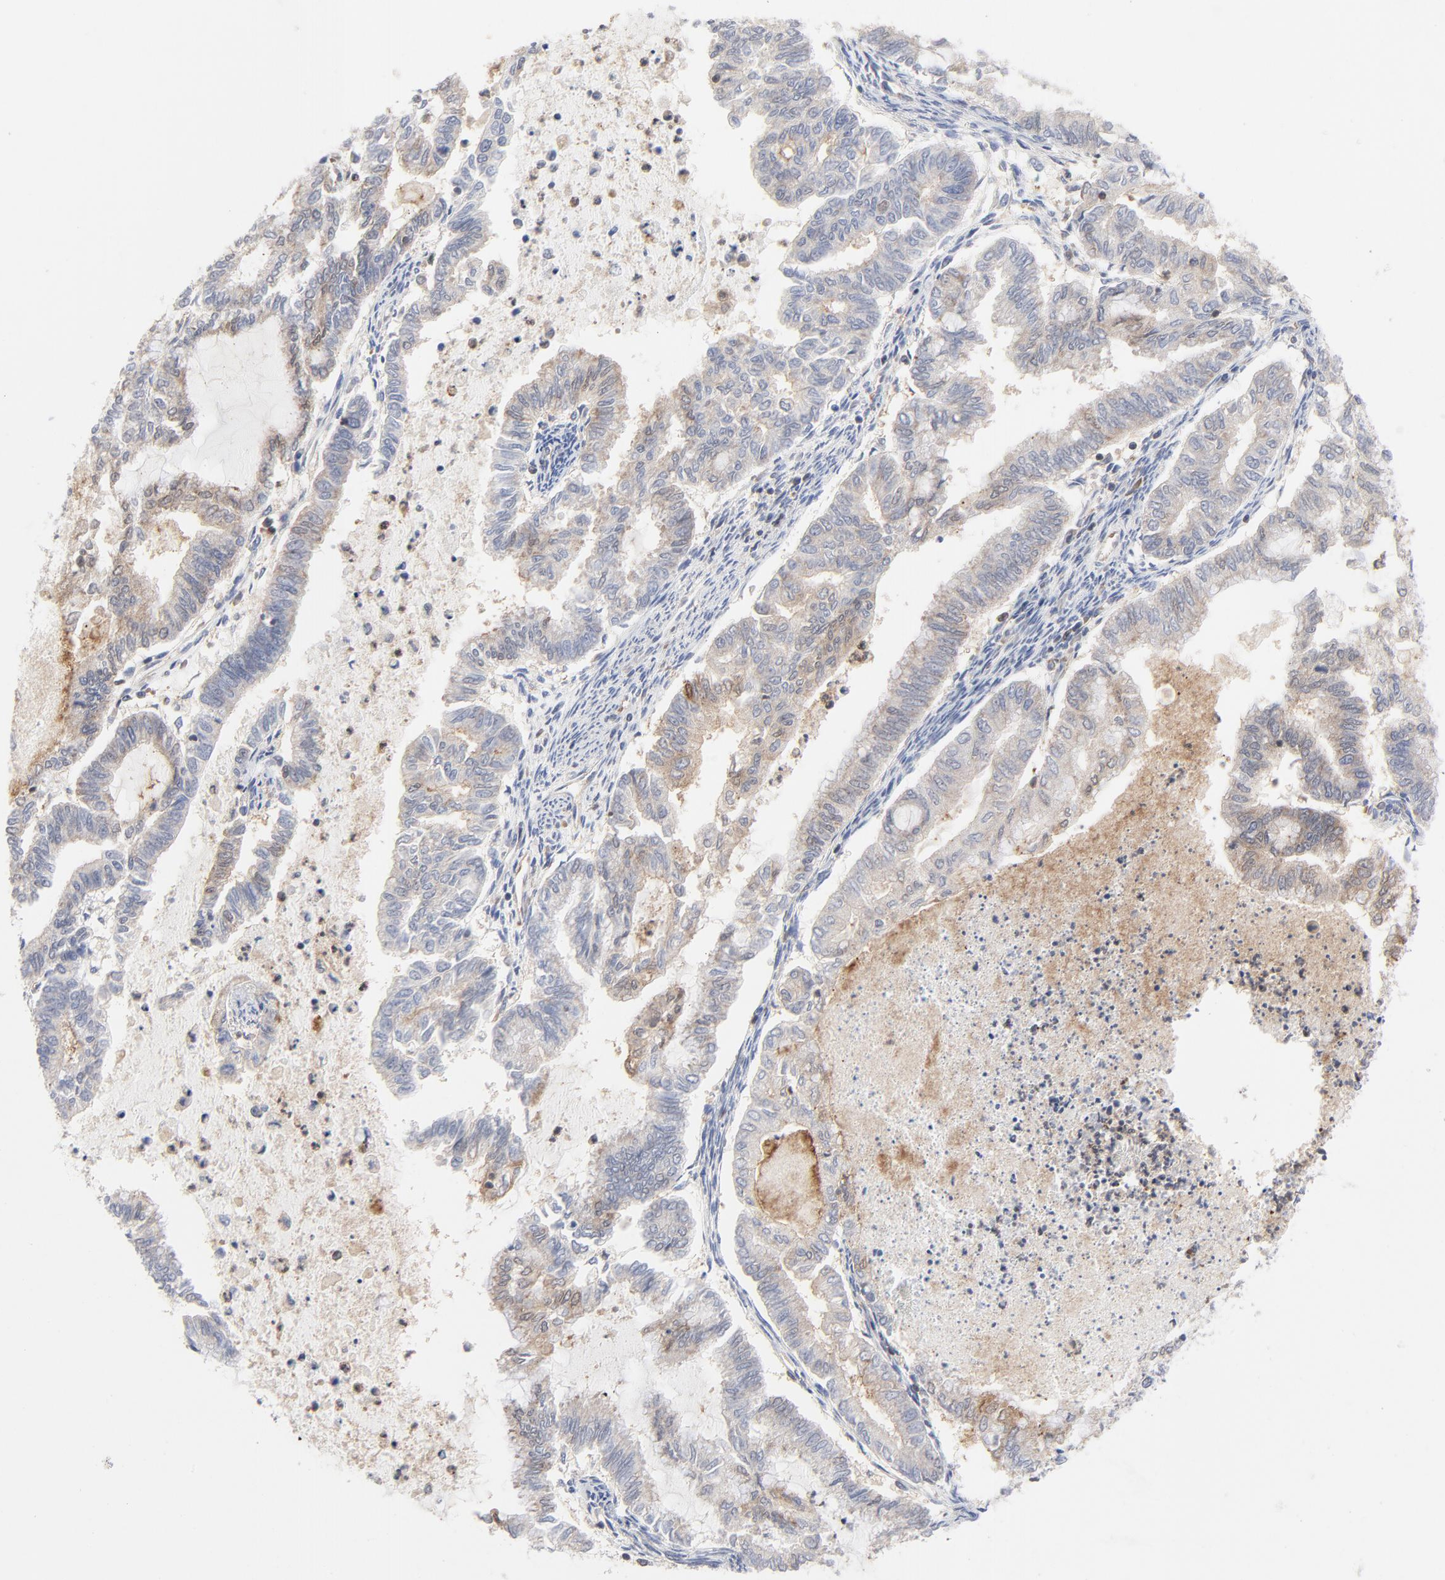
{"staining": {"intensity": "weak", "quantity": ">75%", "location": "cytoplasmic/membranous"}, "tissue": "endometrial cancer", "cell_type": "Tumor cells", "image_type": "cancer", "snomed": [{"axis": "morphology", "description": "Adenocarcinoma, NOS"}, {"axis": "topography", "description": "Endometrium"}], "caption": "There is low levels of weak cytoplasmic/membranous staining in tumor cells of adenocarcinoma (endometrial), as demonstrated by immunohistochemical staining (brown color).", "gene": "CAB39L", "patient": {"sex": "female", "age": 79}}